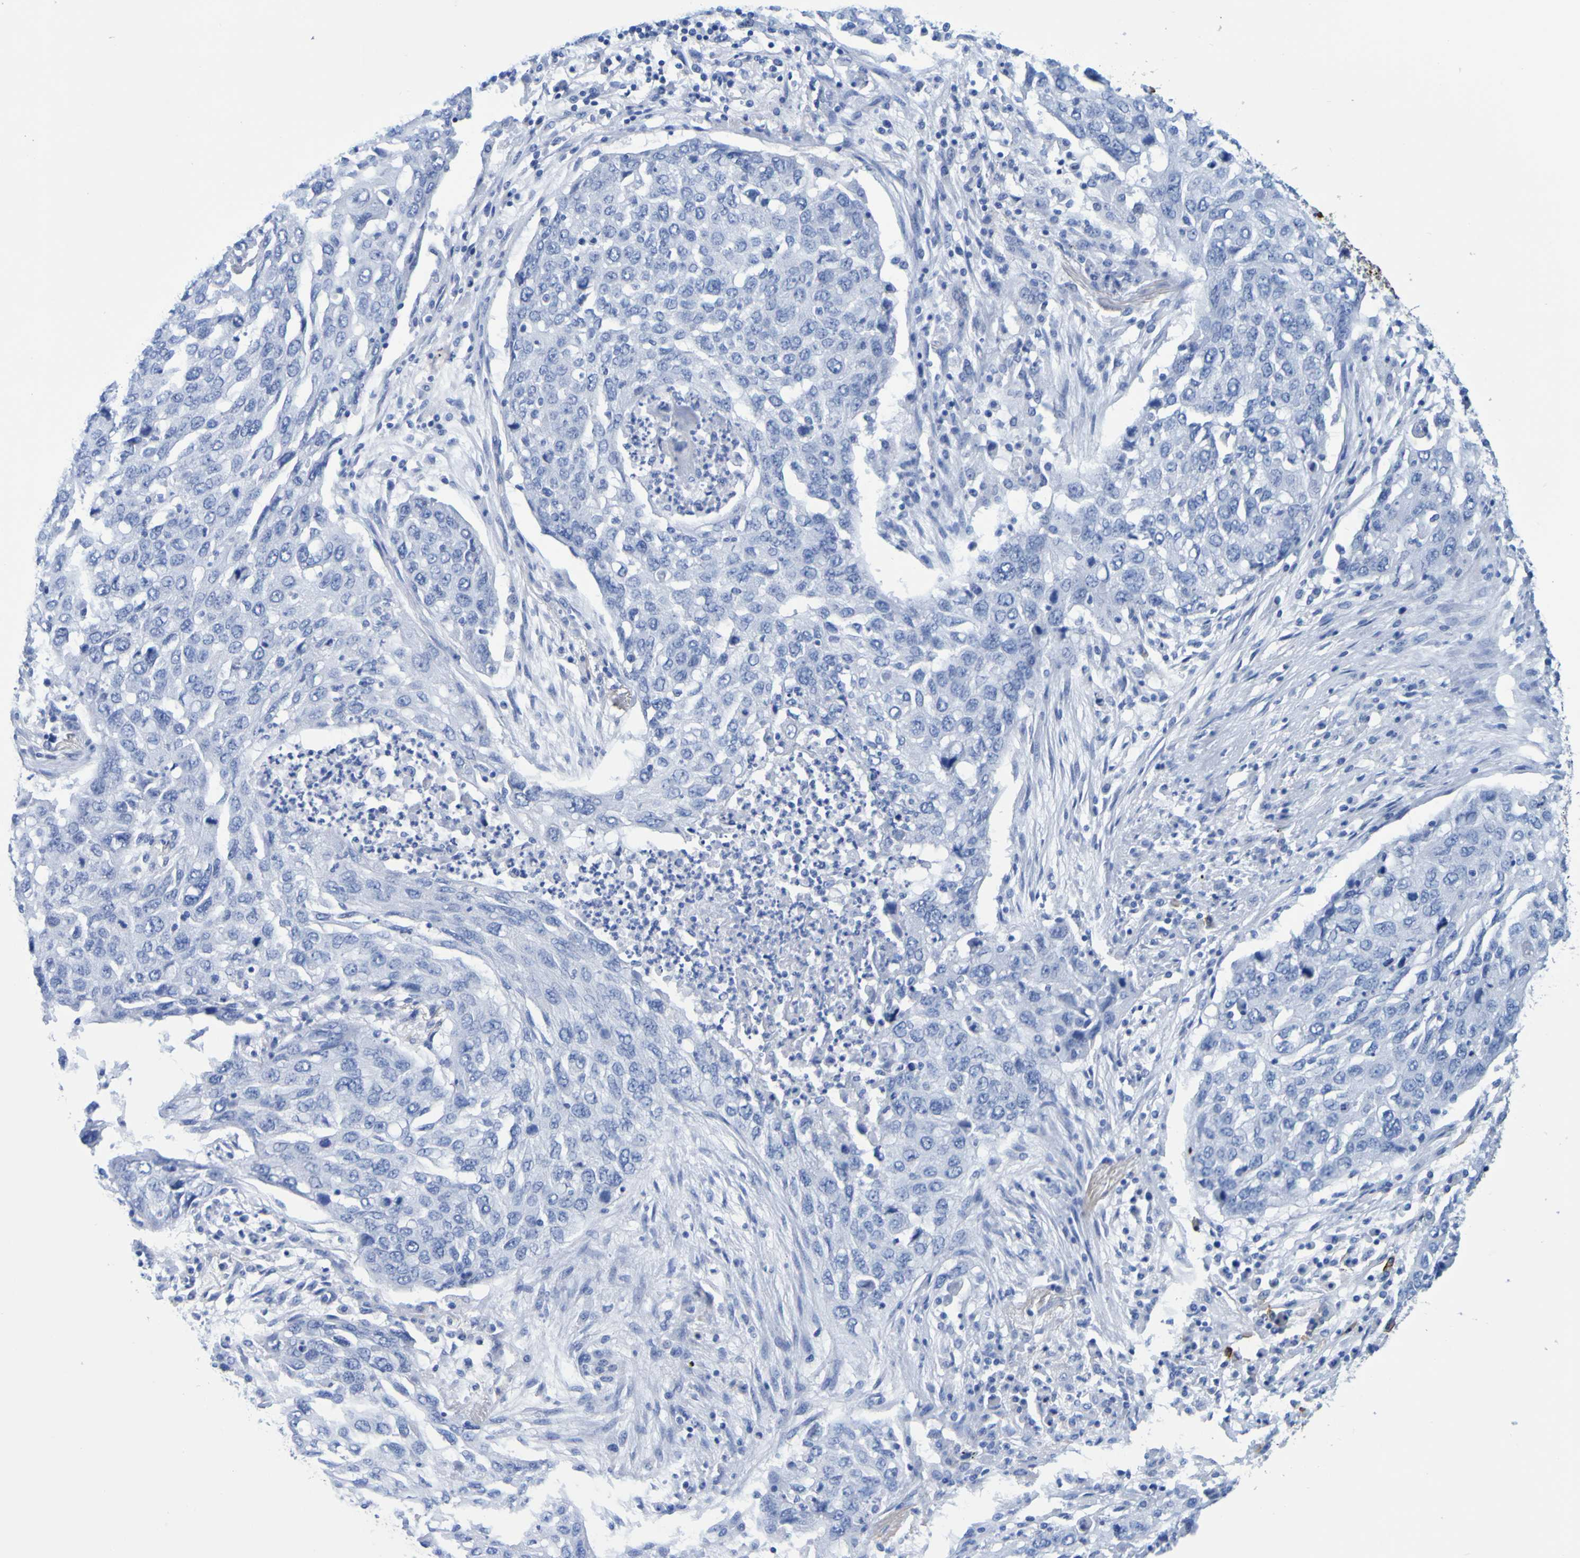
{"staining": {"intensity": "negative", "quantity": "none", "location": "none"}, "tissue": "lung cancer", "cell_type": "Tumor cells", "image_type": "cancer", "snomed": [{"axis": "morphology", "description": "Squamous cell carcinoma, NOS"}, {"axis": "topography", "description": "Lung"}], "caption": "The photomicrograph displays no significant expression in tumor cells of lung cancer (squamous cell carcinoma).", "gene": "DPEP1", "patient": {"sex": "female", "age": 63}}